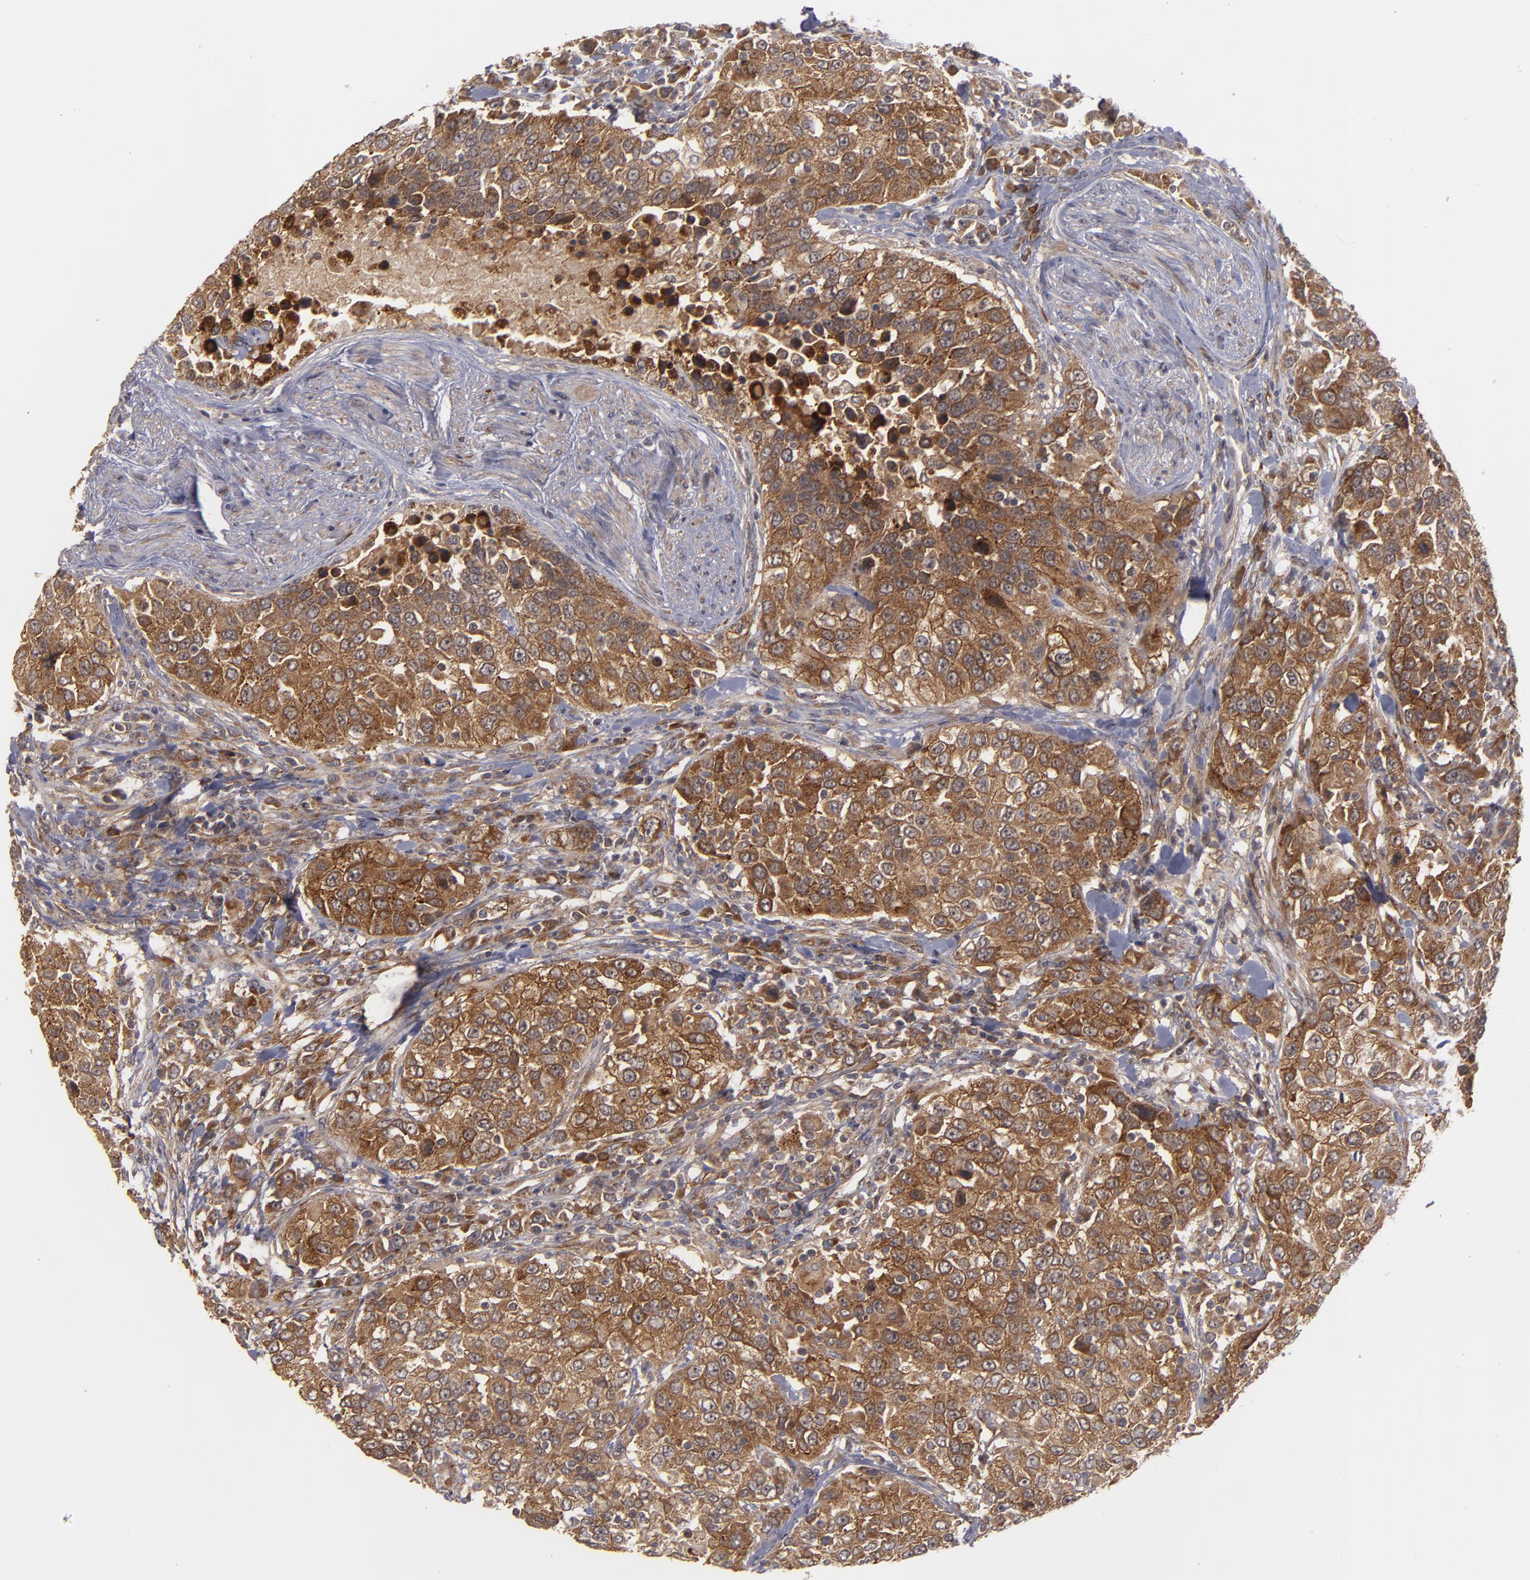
{"staining": {"intensity": "strong", "quantity": ">75%", "location": "cytoplasmic/membranous"}, "tissue": "urothelial cancer", "cell_type": "Tumor cells", "image_type": "cancer", "snomed": [{"axis": "morphology", "description": "Urothelial carcinoma, High grade"}, {"axis": "topography", "description": "Urinary bladder"}], "caption": "Strong cytoplasmic/membranous protein positivity is identified in approximately >75% of tumor cells in urothelial carcinoma (high-grade).", "gene": "BMP6", "patient": {"sex": "female", "age": 80}}